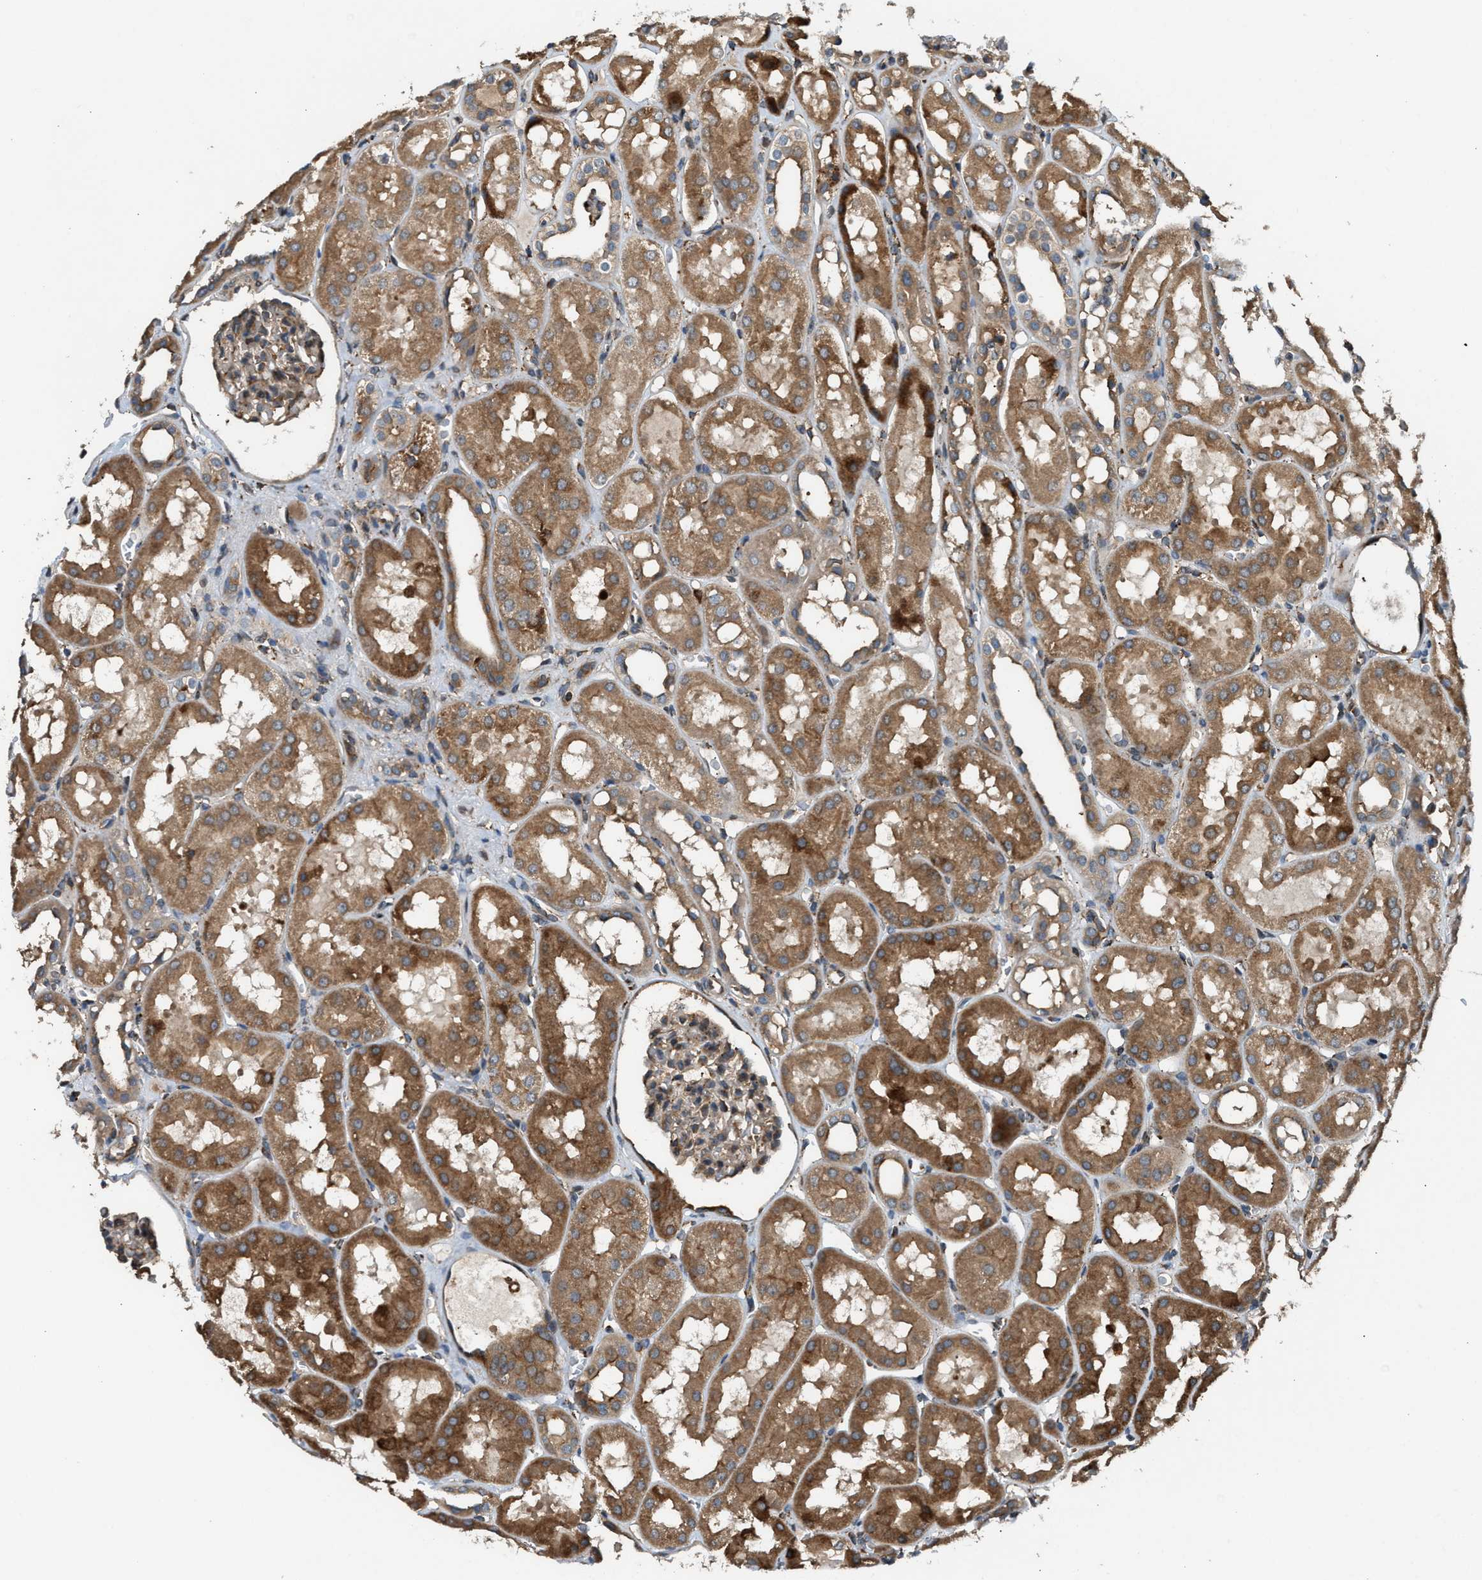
{"staining": {"intensity": "moderate", "quantity": "25%-75%", "location": "cytoplasmic/membranous"}, "tissue": "kidney", "cell_type": "Cells in glomeruli", "image_type": "normal", "snomed": [{"axis": "morphology", "description": "Normal tissue, NOS"}, {"axis": "topography", "description": "Kidney"}, {"axis": "topography", "description": "Urinary bladder"}], "caption": "Brown immunohistochemical staining in unremarkable human kidney displays moderate cytoplasmic/membranous expression in about 25%-75% of cells in glomeruli. (Brightfield microscopy of DAB IHC at high magnification).", "gene": "BAIAP2L1", "patient": {"sex": "male", "age": 16}}